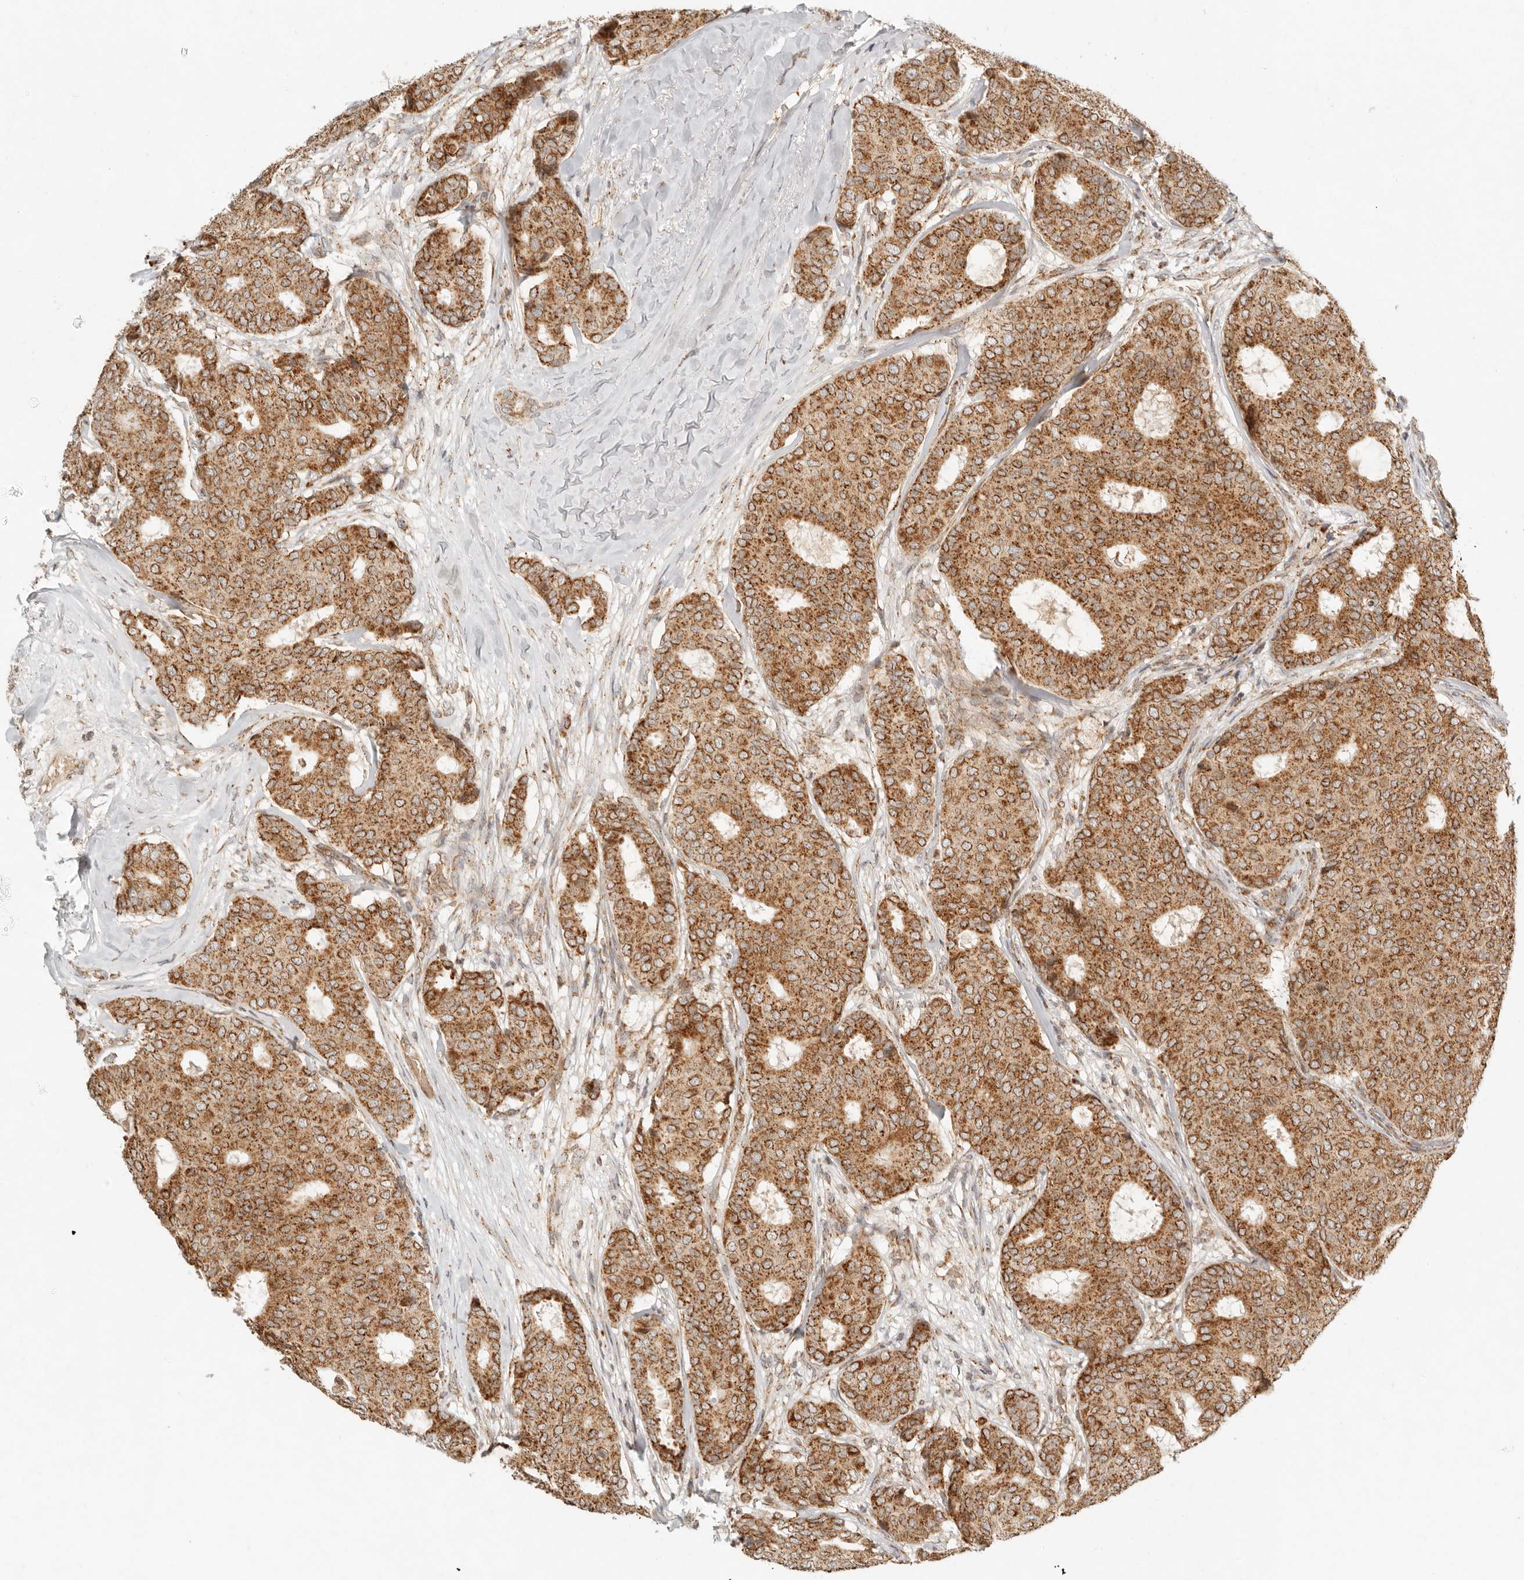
{"staining": {"intensity": "moderate", "quantity": ">75%", "location": "cytoplasmic/membranous"}, "tissue": "breast cancer", "cell_type": "Tumor cells", "image_type": "cancer", "snomed": [{"axis": "morphology", "description": "Duct carcinoma"}, {"axis": "topography", "description": "Breast"}], "caption": "A histopathology image showing moderate cytoplasmic/membranous positivity in approximately >75% of tumor cells in breast cancer, as visualized by brown immunohistochemical staining.", "gene": "MRPL55", "patient": {"sex": "female", "age": 75}}